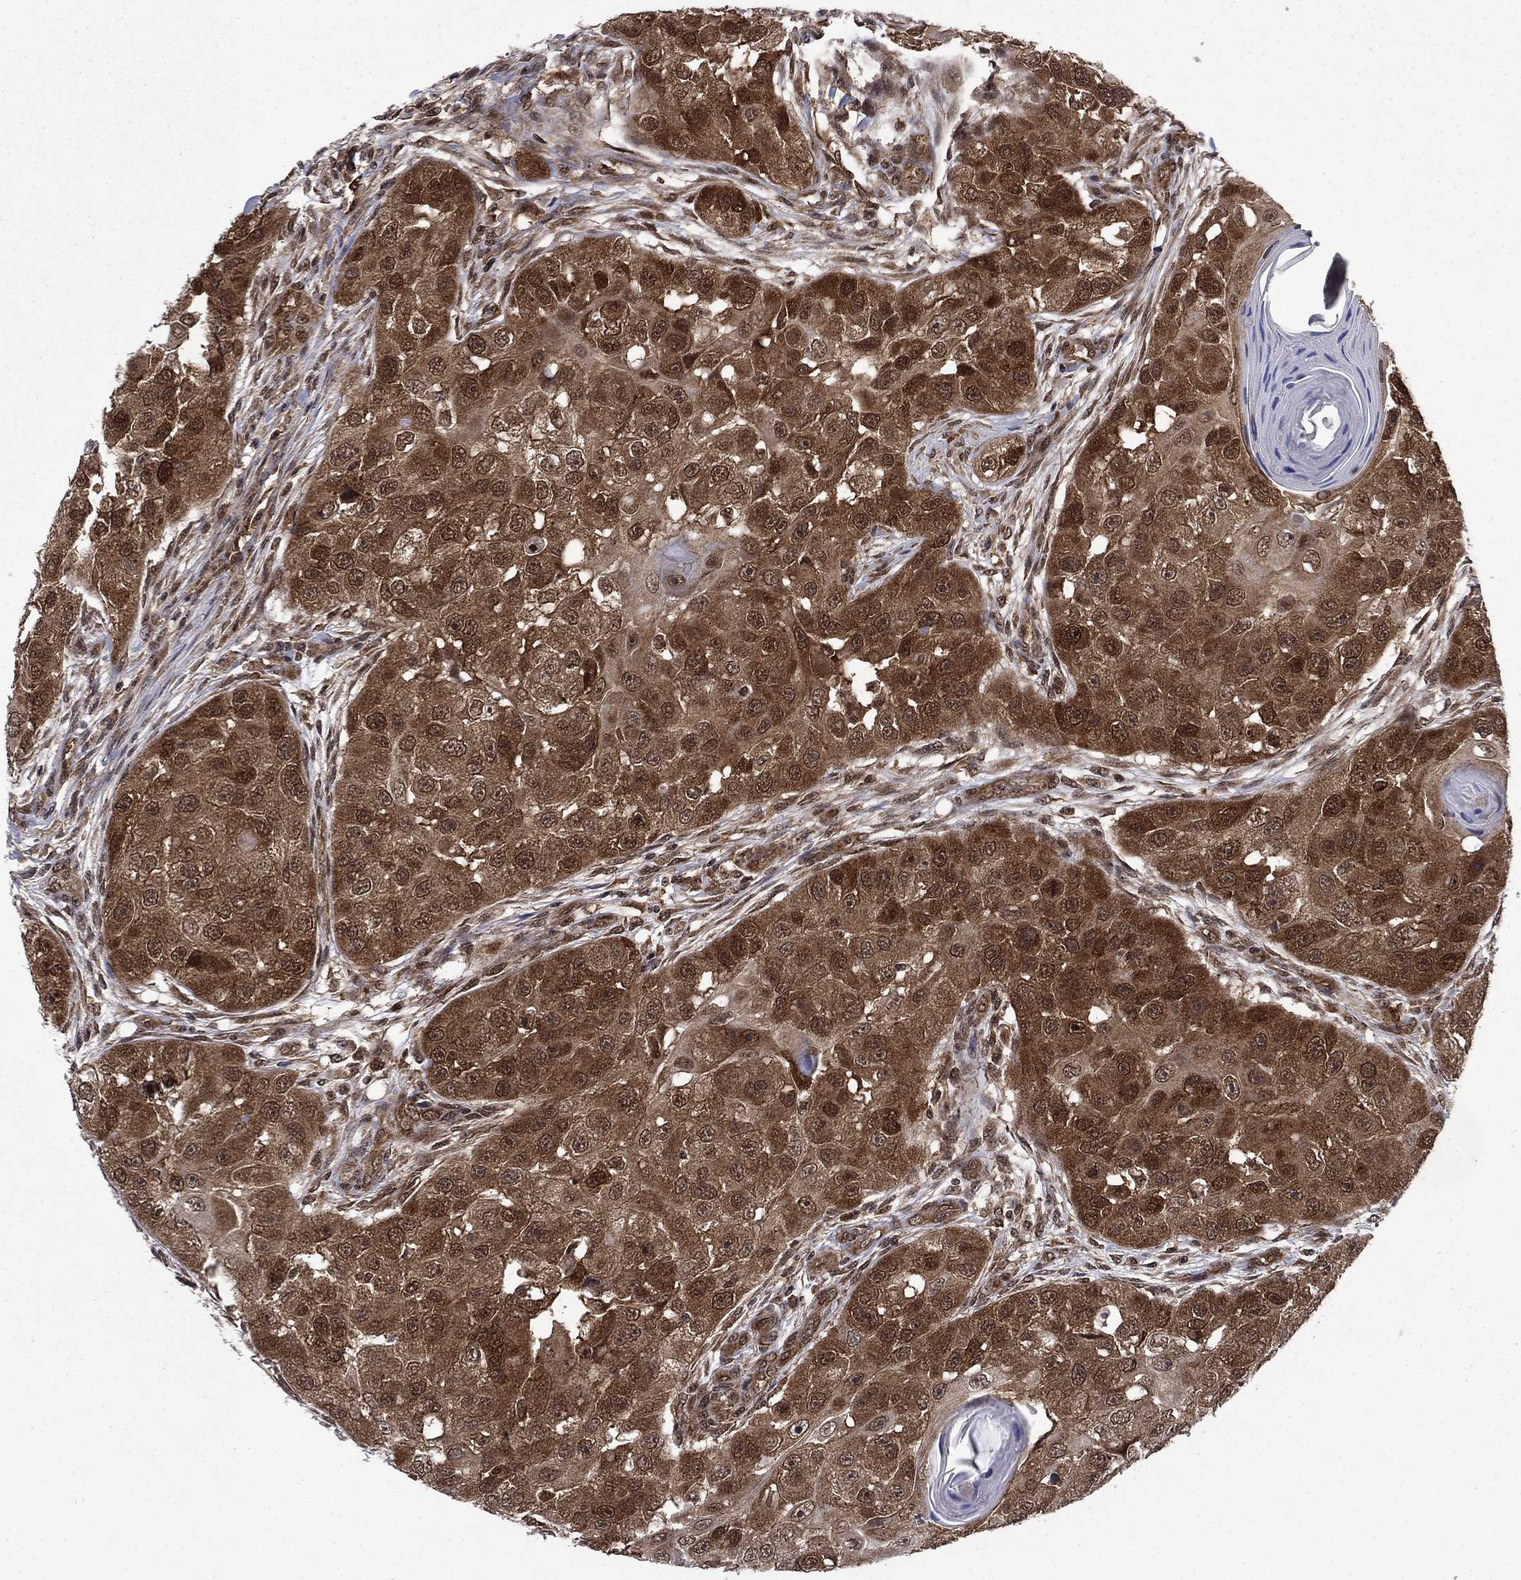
{"staining": {"intensity": "moderate", "quantity": ">75%", "location": "cytoplasmic/membranous,nuclear"}, "tissue": "head and neck cancer", "cell_type": "Tumor cells", "image_type": "cancer", "snomed": [{"axis": "morphology", "description": "Squamous cell carcinoma, NOS"}, {"axis": "topography", "description": "Head-Neck"}], "caption": "Brown immunohistochemical staining in human head and neck cancer reveals moderate cytoplasmic/membranous and nuclear positivity in approximately >75% of tumor cells. The staining was performed using DAB to visualize the protein expression in brown, while the nuclei were stained in blue with hematoxylin (Magnification: 20x).", "gene": "DNAJA1", "patient": {"sex": "male", "age": 51}}